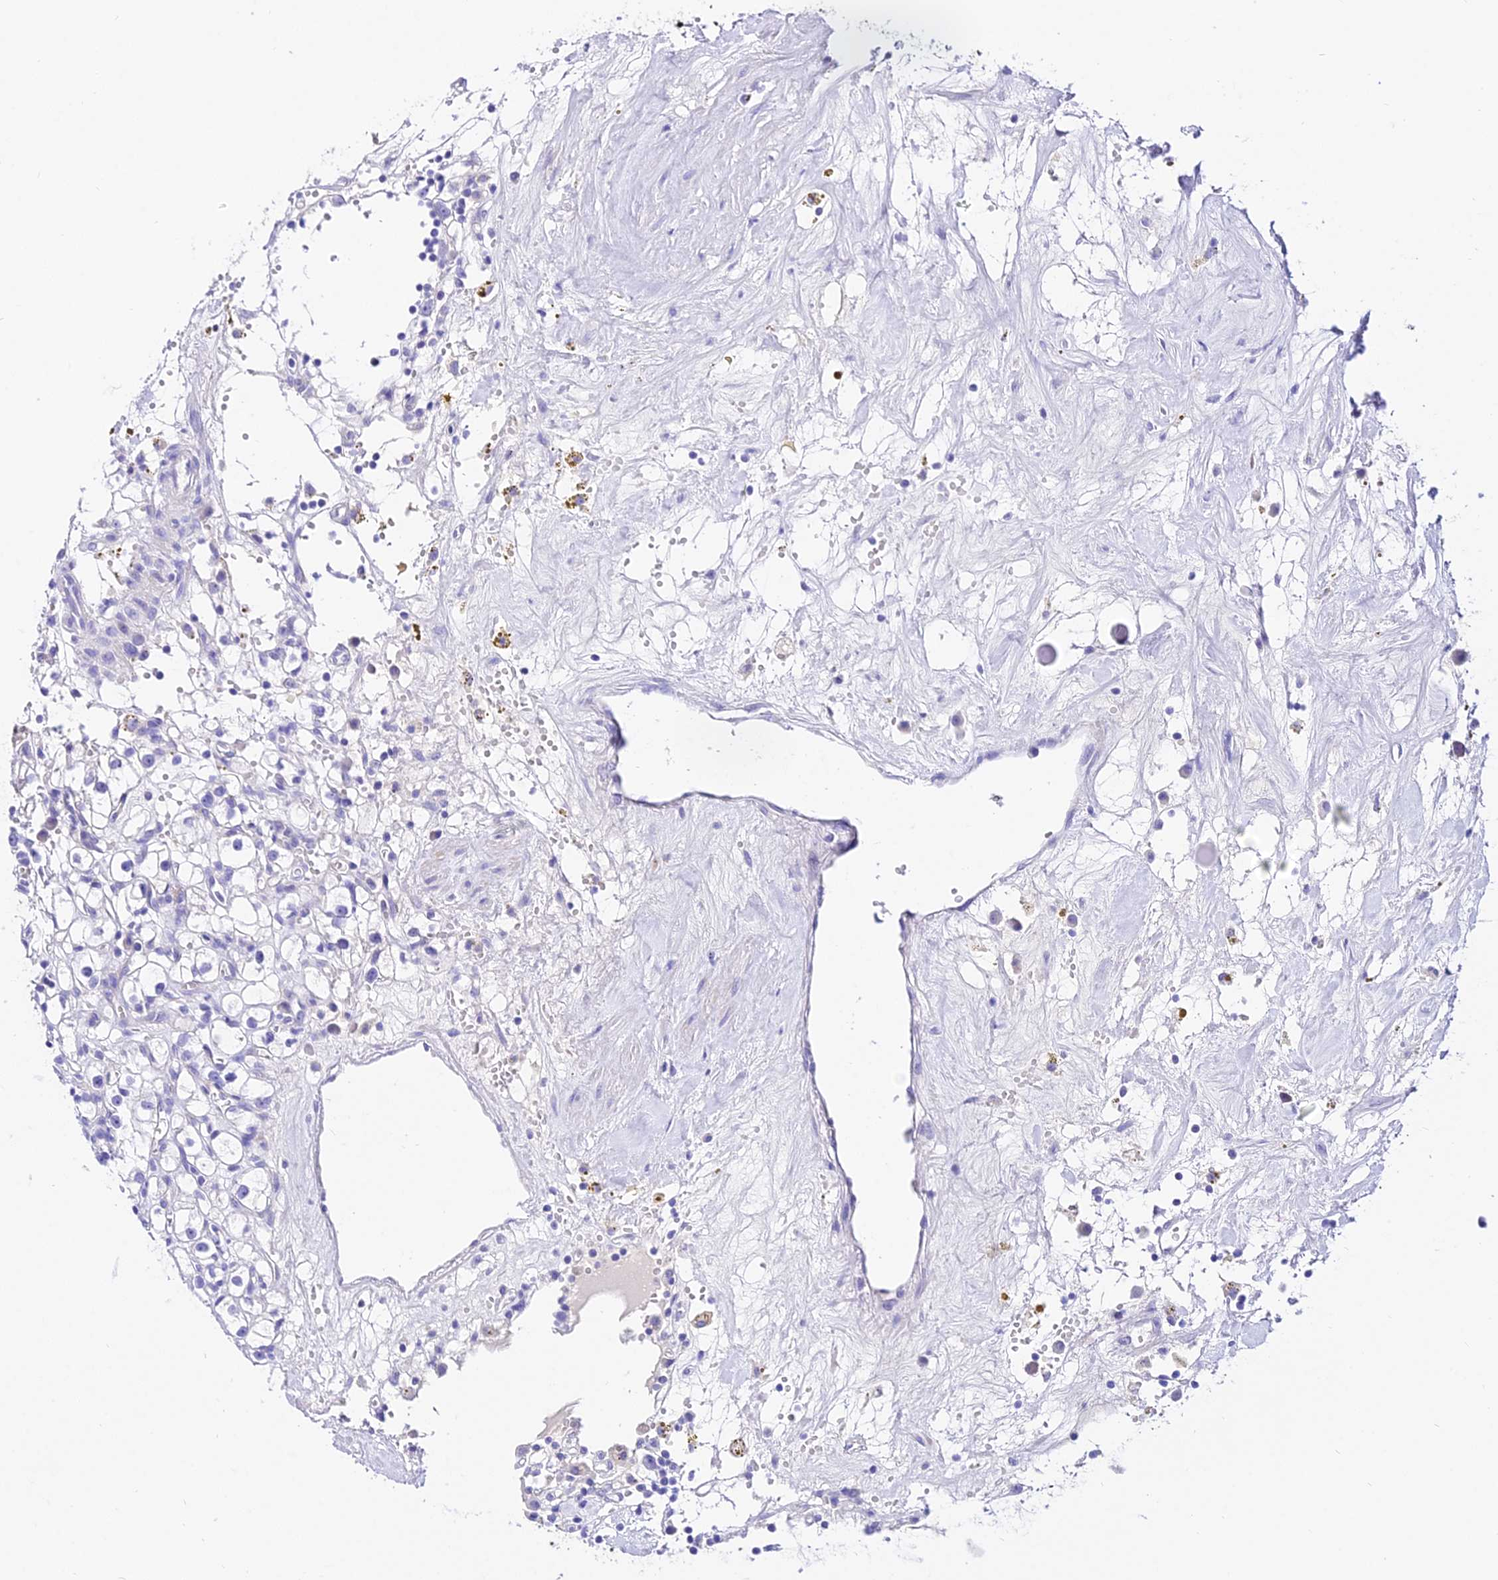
{"staining": {"intensity": "negative", "quantity": "none", "location": "none"}, "tissue": "renal cancer", "cell_type": "Tumor cells", "image_type": "cancer", "snomed": [{"axis": "morphology", "description": "Adenocarcinoma, NOS"}, {"axis": "topography", "description": "Kidney"}], "caption": "There is no significant staining in tumor cells of renal cancer (adenocarcinoma). (IHC, brightfield microscopy, high magnification).", "gene": "DEFB106A", "patient": {"sex": "male", "age": 56}}